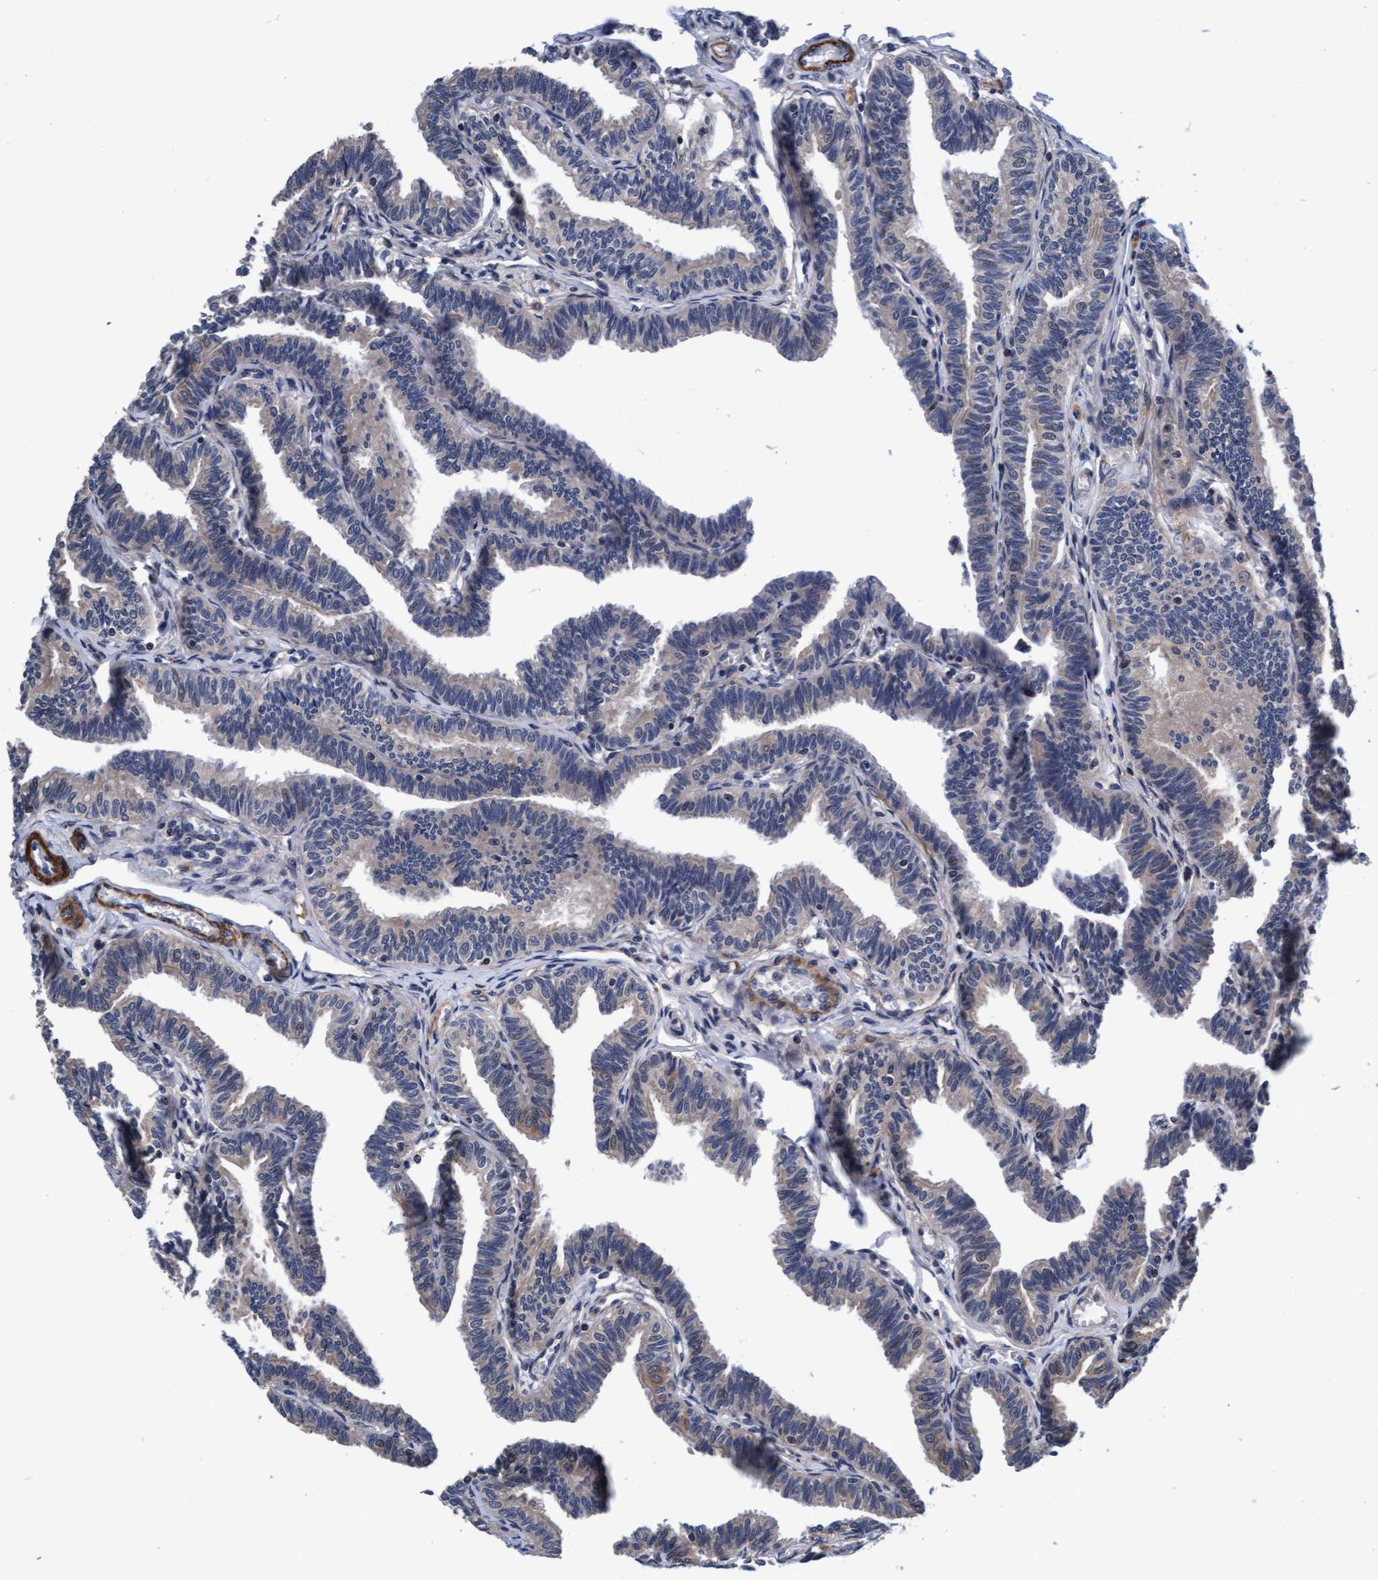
{"staining": {"intensity": "moderate", "quantity": "25%-75%", "location": "cytoplasmic/membranous"}, "tissue": "fallopian tube", "cell_type": "Glandular cells", "image_type": "normal", "snomed": [{"axis": "morphology", "description": "Normal tissue, NOS"}, {"axis": "topography", "description": "Fallopian tube"}, {"axis": "topography", "description": "Ovary"}], "caption": "IHC histopathology image of benign human fallopian tube stained for a protein (brown), which displays medium levels of moderate cytoplasmic/membranous positivity in approximately 25%-75% of glandular cells.", "gene": "EFCAB13", "patient": {"sex": "female", "age": 23}}